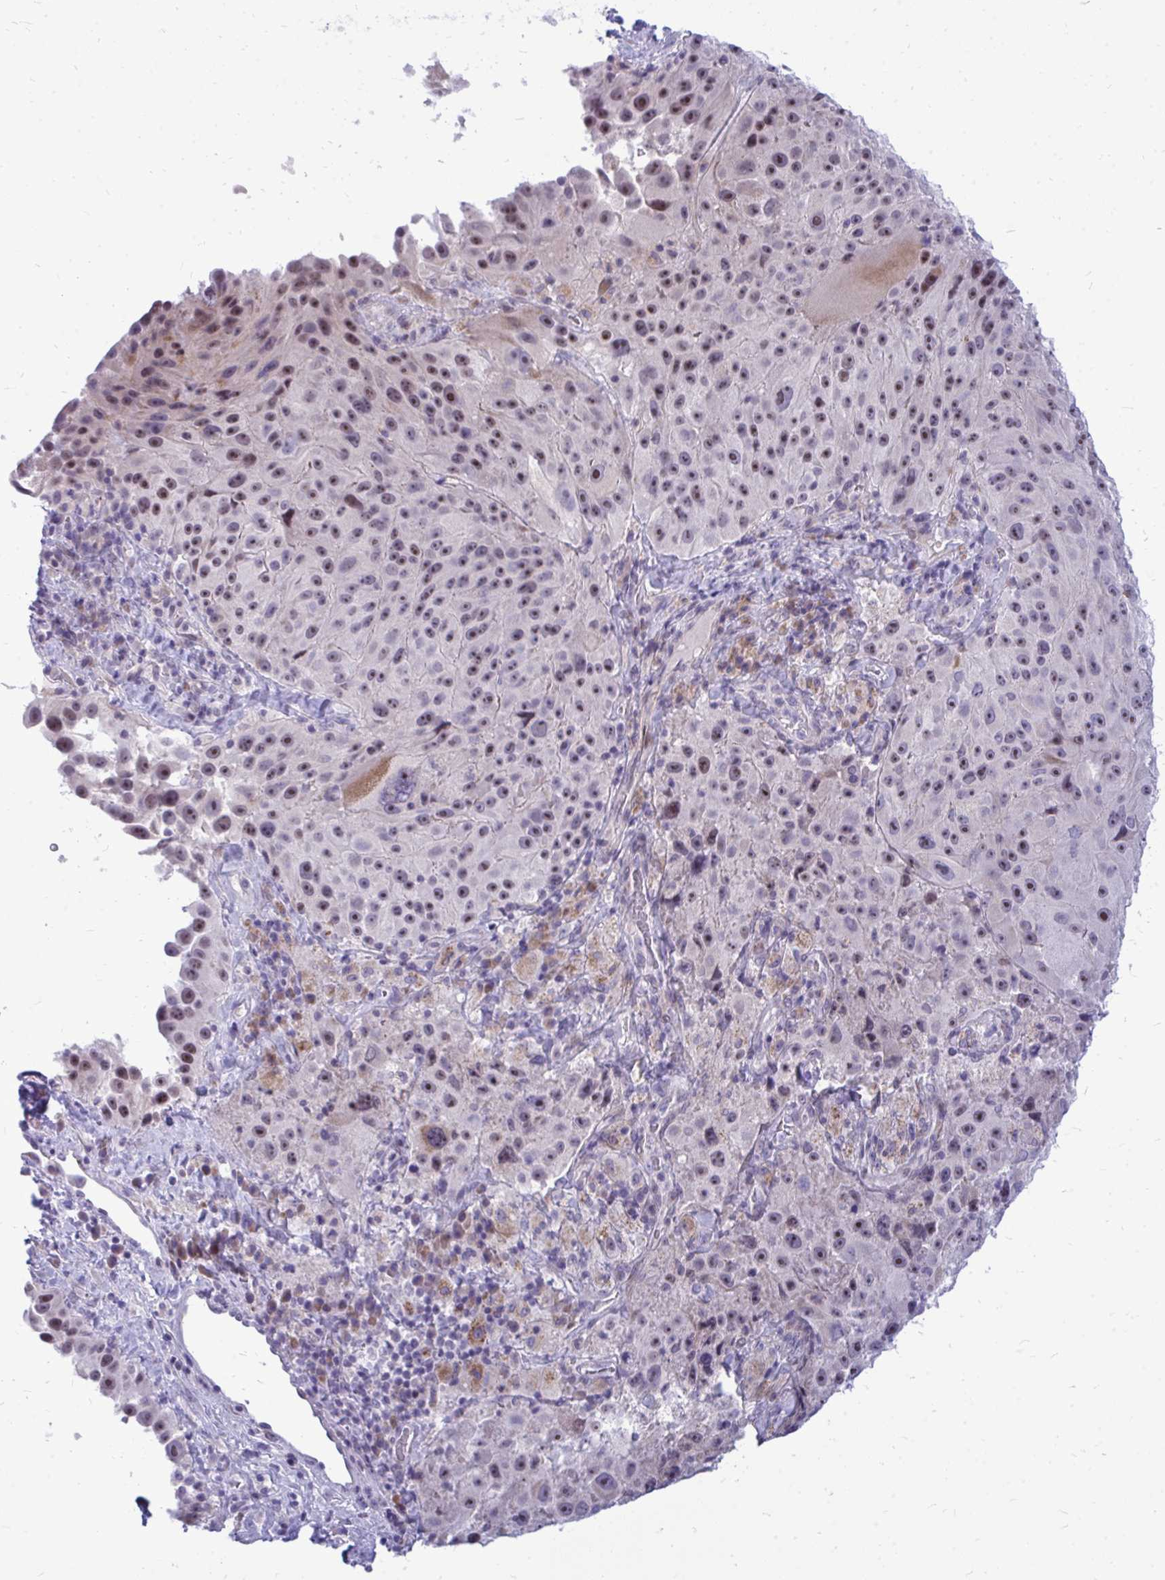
{"staining": {"intensity": "moderate", "quantity": ">75%", "location": "nuclear"}, "tissue": "melanoma", "cell_type": "Tumor cells", "image_type": "cancer", "snomed": [{"axis": "morphology", "description": "Malignant melanoma, Metastatic site"}, {"axis": "topography", "description": "Lymph node"}], "caption": "Tumor cells display medium levels of moderate nuclear positivity in about >75% of cells in melanoma. (brown staining indicates protein expression, while blue staining denotes nuclei).", "gene": "ZSCAN25", "patient": {"sex": "male", "age": 62}}